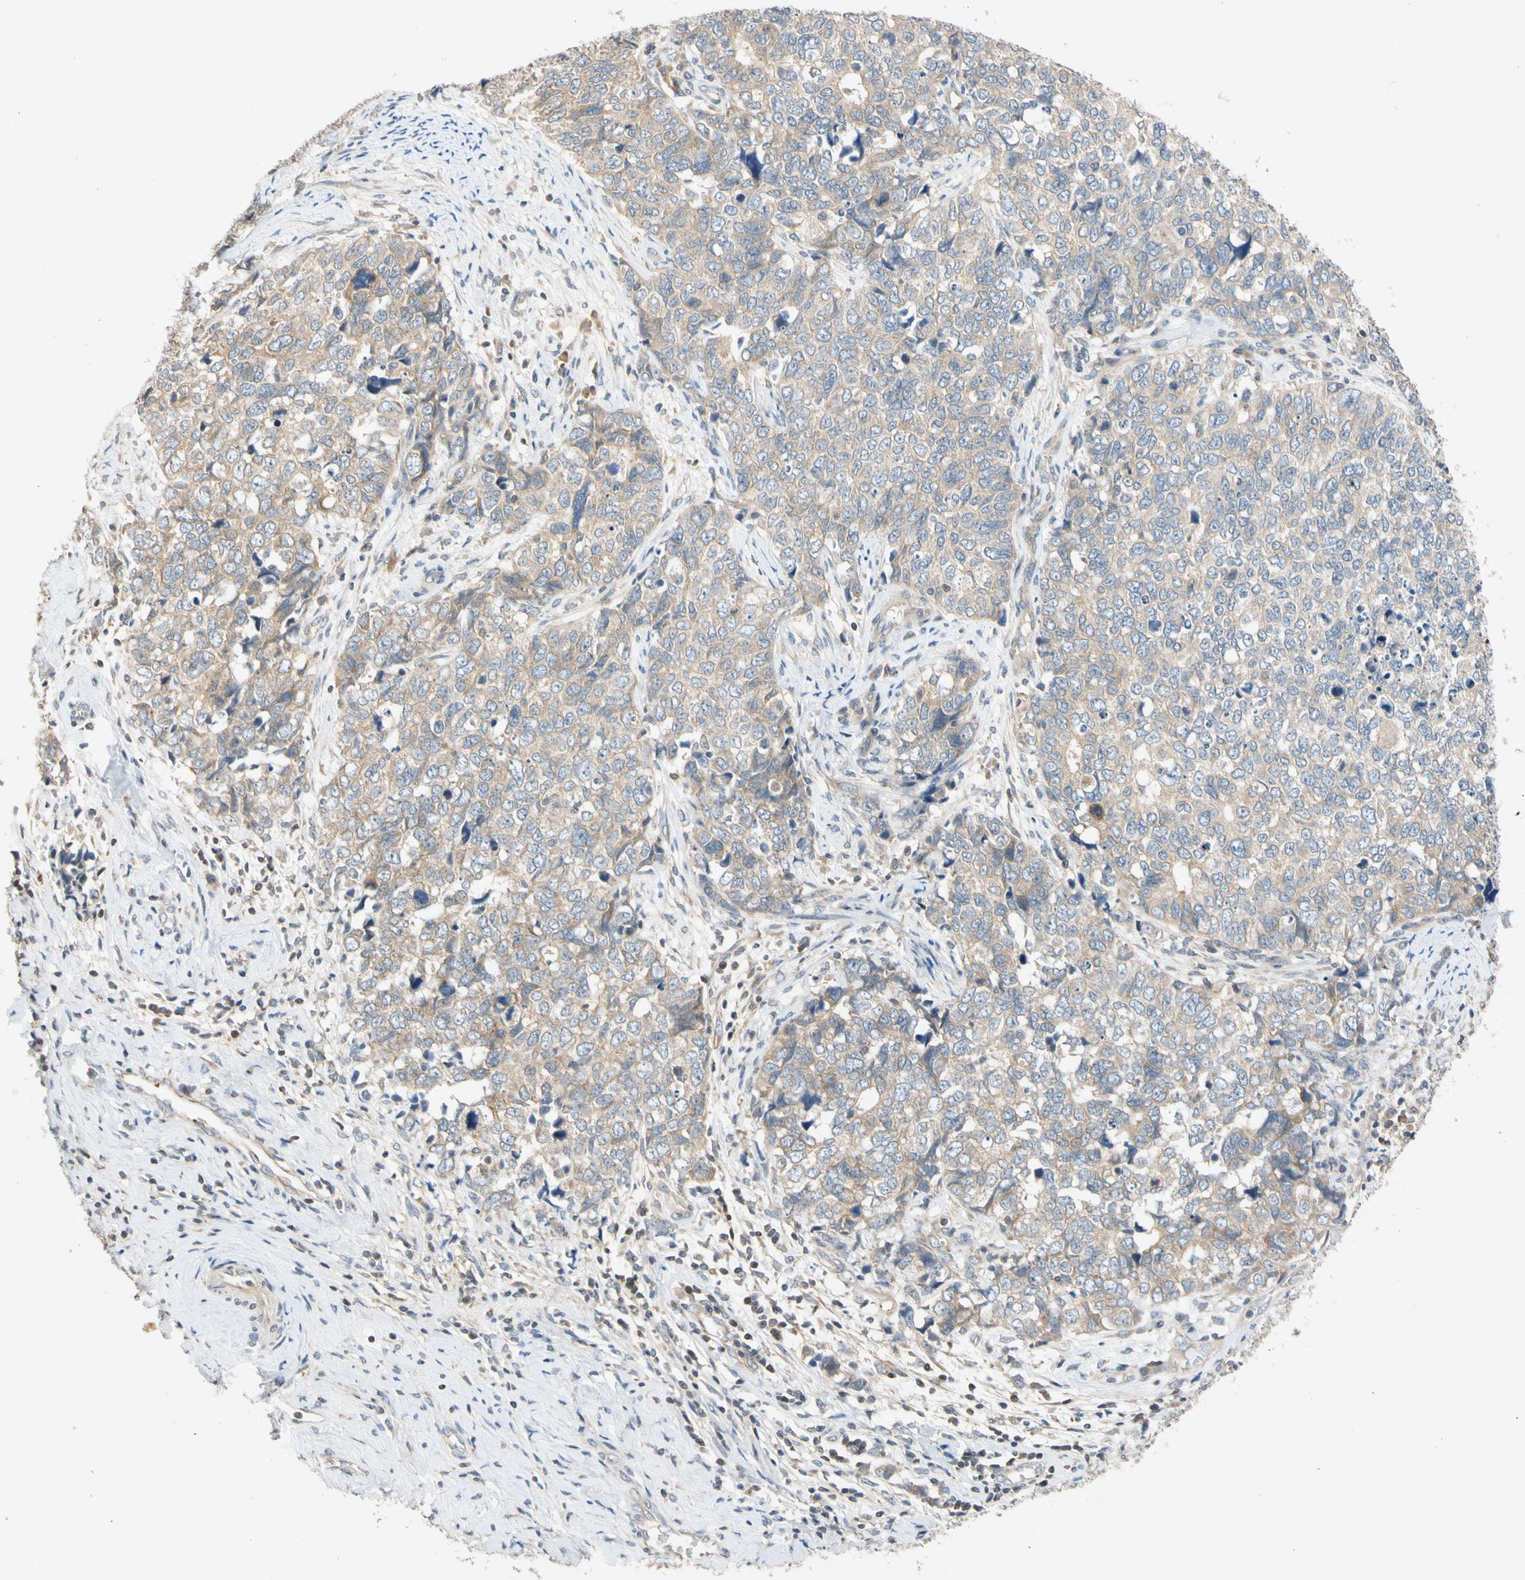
{"staining": {"intensity": "weak", "quantity": ">75%", "location": "cytoplasmic/membranous"}, "tissue": "cervical cancer", "cell_type": "Tumor cells", "image_type": "cancer", "snomed": [{"axis": "morphology", "description": "Squamous cell carcinoma, NOS"}, {"axis": "topography", "description": "Cervix"}], "caption": "IHC (DAB) staining of human cervical squamous cell carcinoma reveals weak cytoplasmic/membranous protein positivity in about >75% of tumor cells.", "gene": "CNST", "patient": {"sex": "female", "age": 63}}